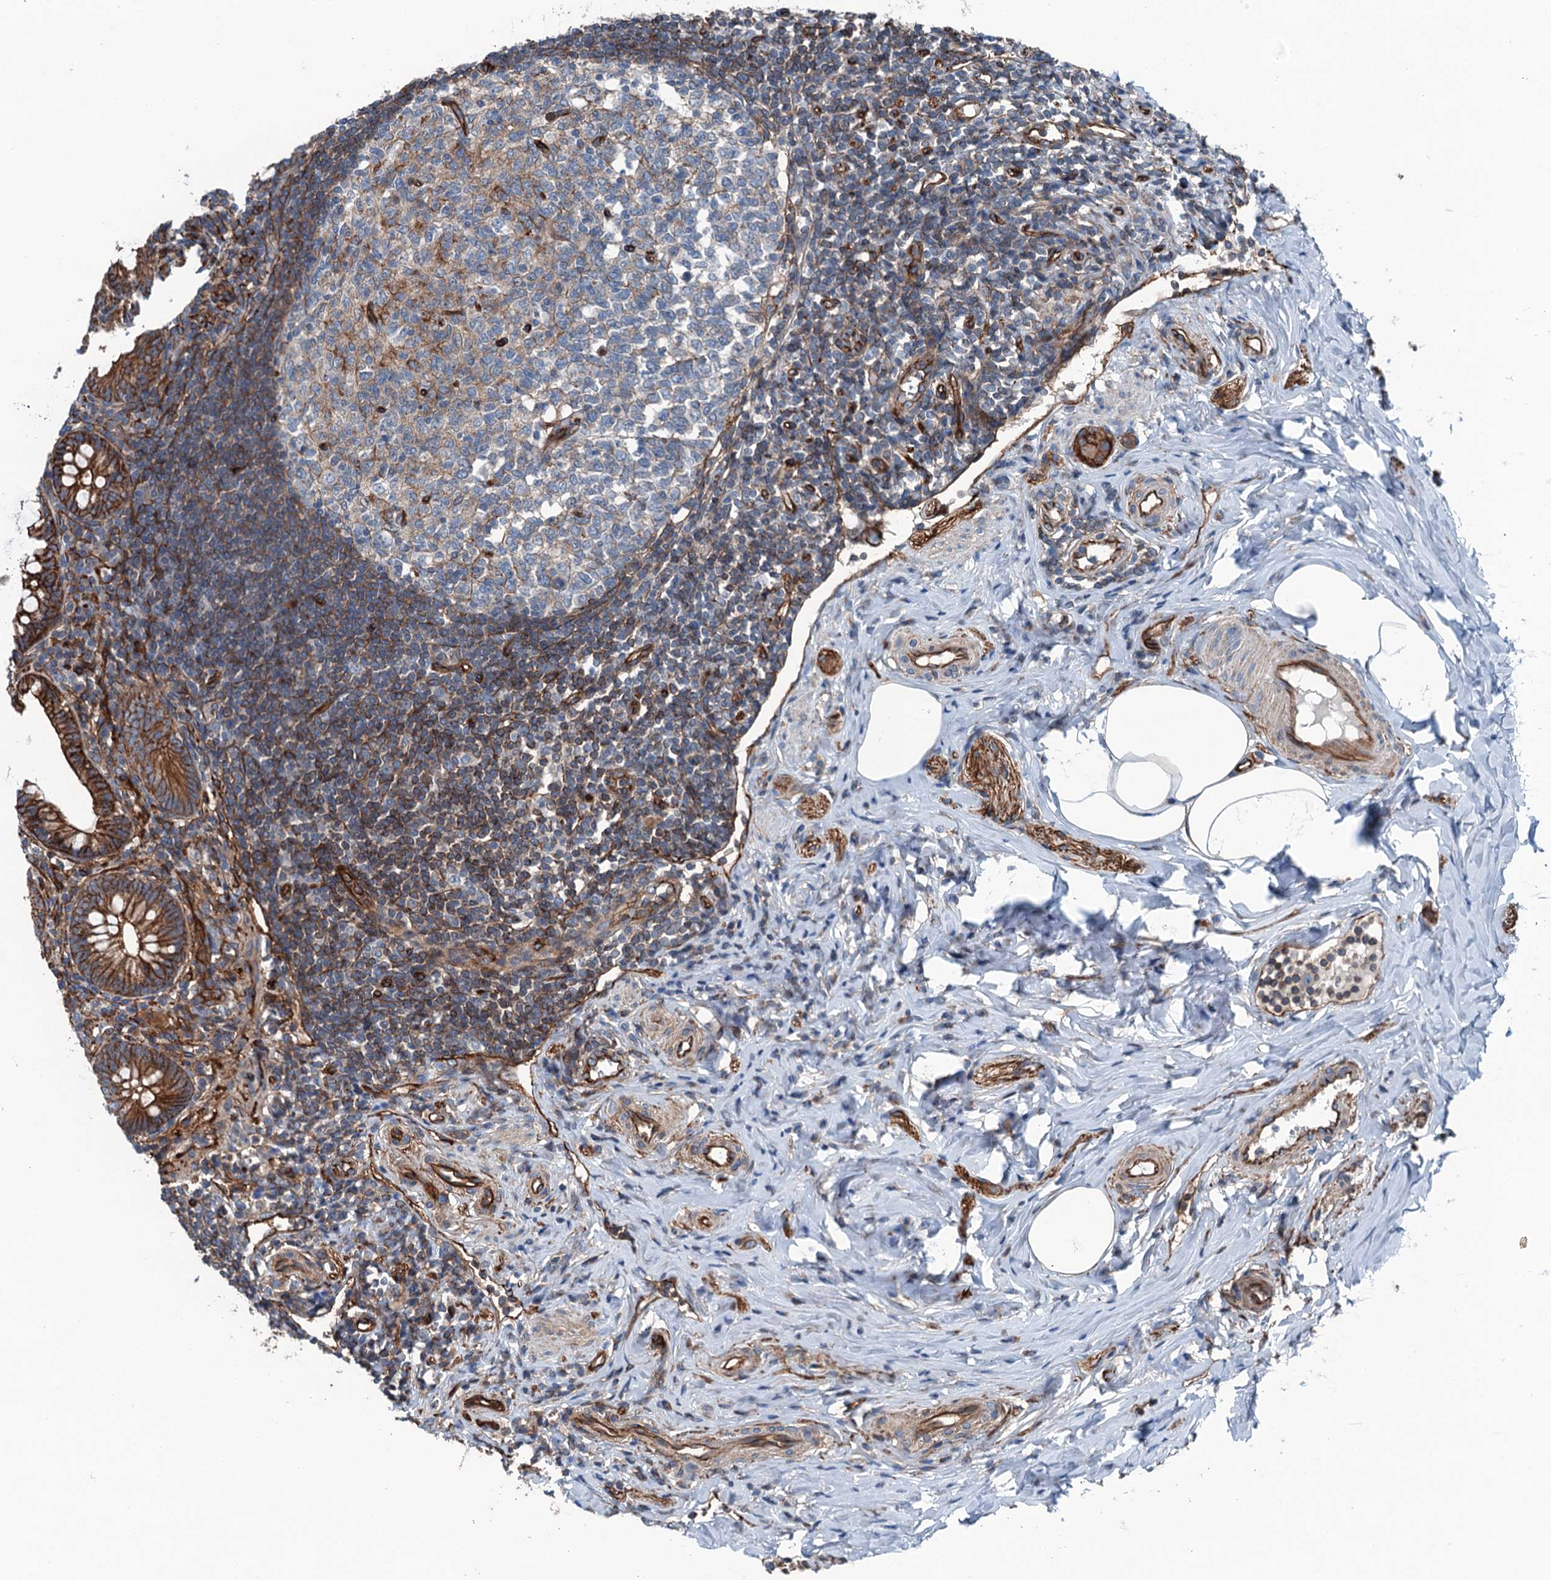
{"staining": {"intensity": "strong", "quantity": ">75%", "location": "cytoplasmic/membranous"}, "tissue": "appendix", "cell_type": "Glandular cells", "image_type": "normal", "snomed": [{"axis": "morphology", "description": "Normal tissue, NOS"}, {"axis": "topography", "description": "Appendix"}], "caption": "A brown stain labels strong cytoplasmic/membranous positivity of a protein in glandular cells of normal appendix.", "gene": "NMRAL1", "patient": {"sex": "female", "age": 33}}